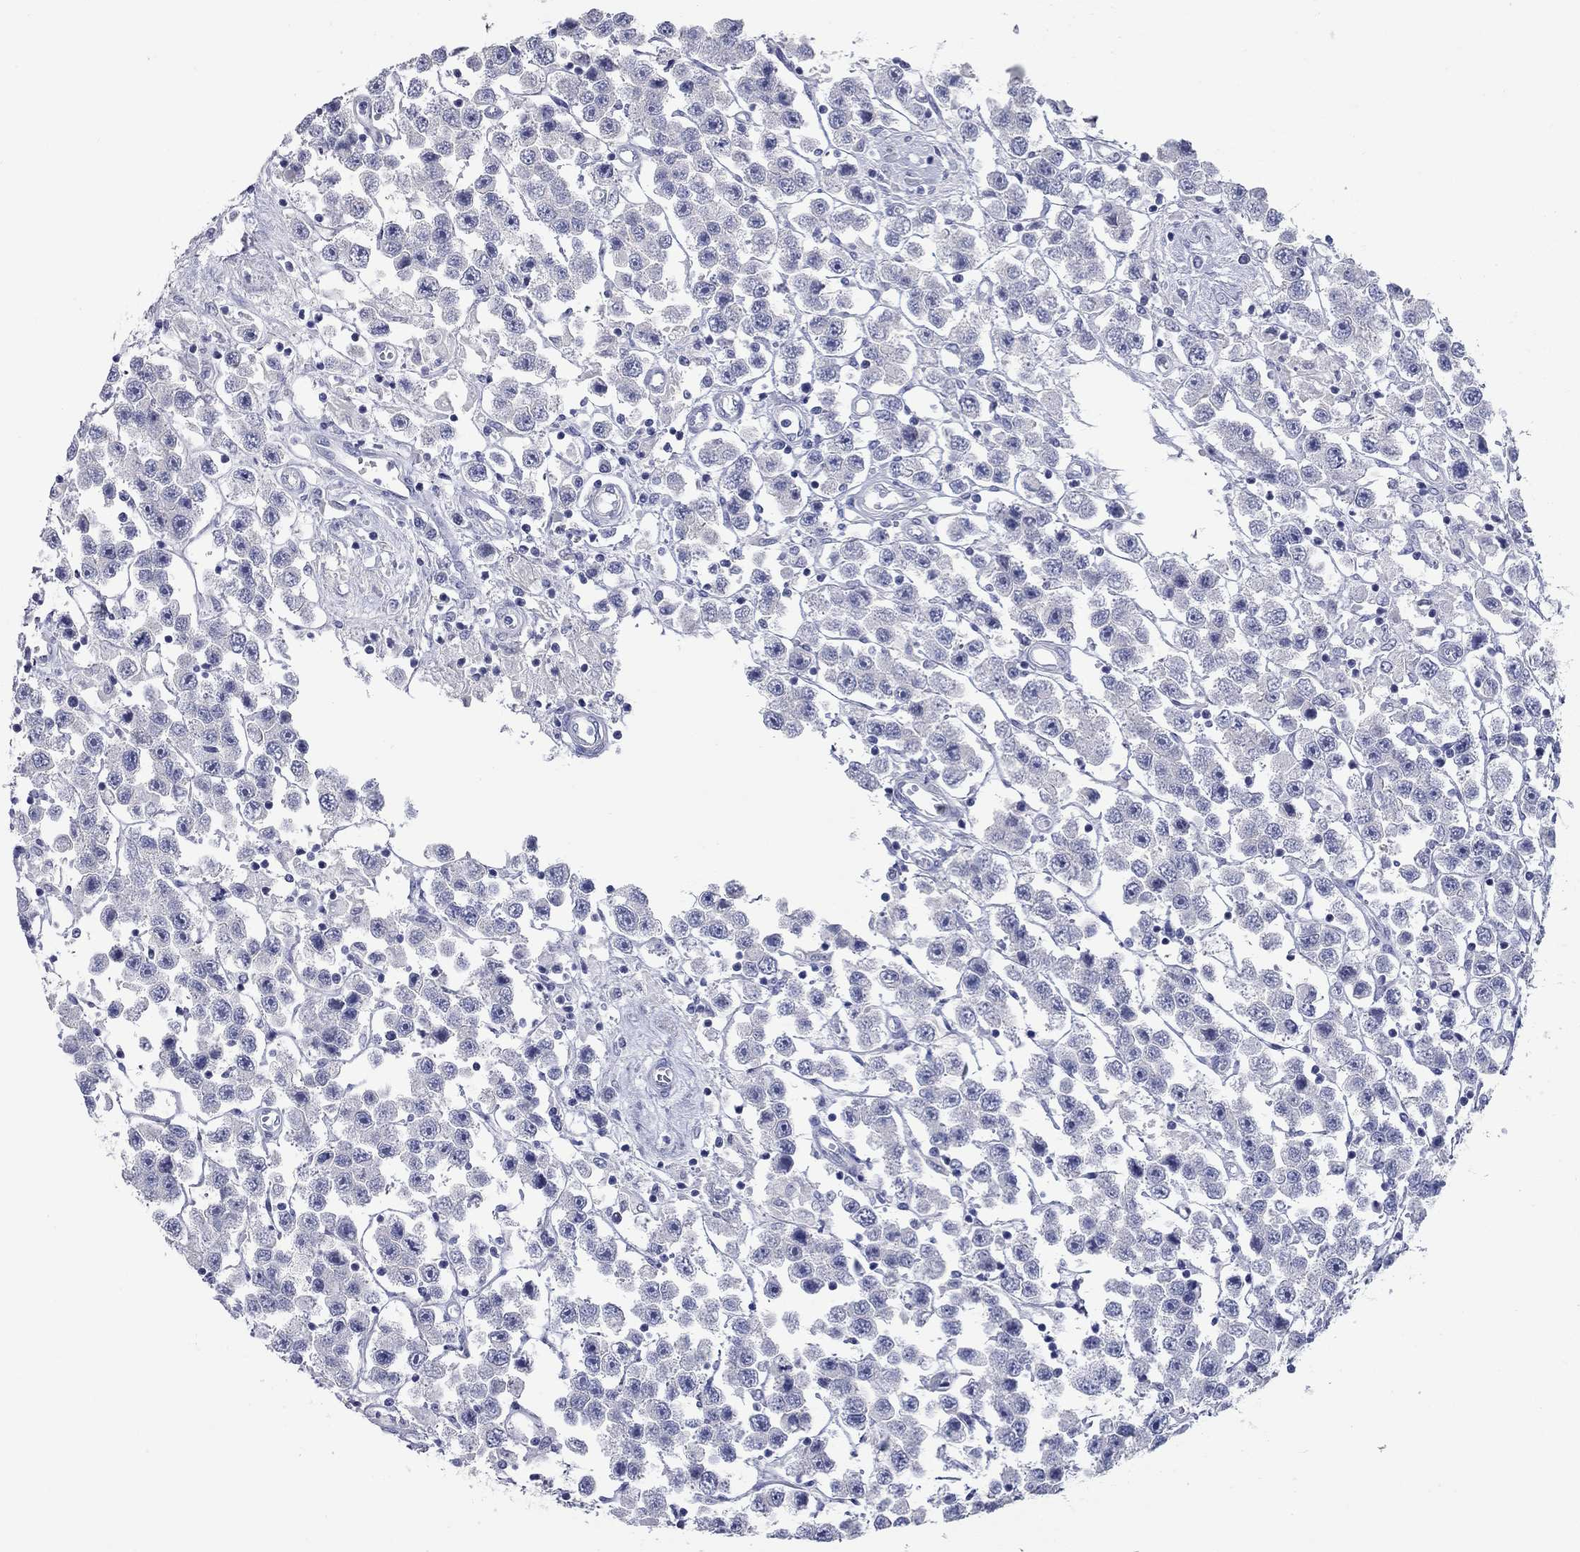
{"staining": {"intensity": "negative", "quantity": "none", "location": "none"}, "tissue": "testis cancer", "cell_type": "Tumor cells", "image_type": "cancer", "snomed": [{"axis": "morphology", "description": "Seminoma, NOS"}, {"axis": "topography", "description": "Testis"}], "caption": "This is a micrograph of immunohistochemistry staining of testis seminoma, which shows no staining in tumor cells.", "gene": "KIRREL2", "patient": {"sex": "male", "age": 45}}